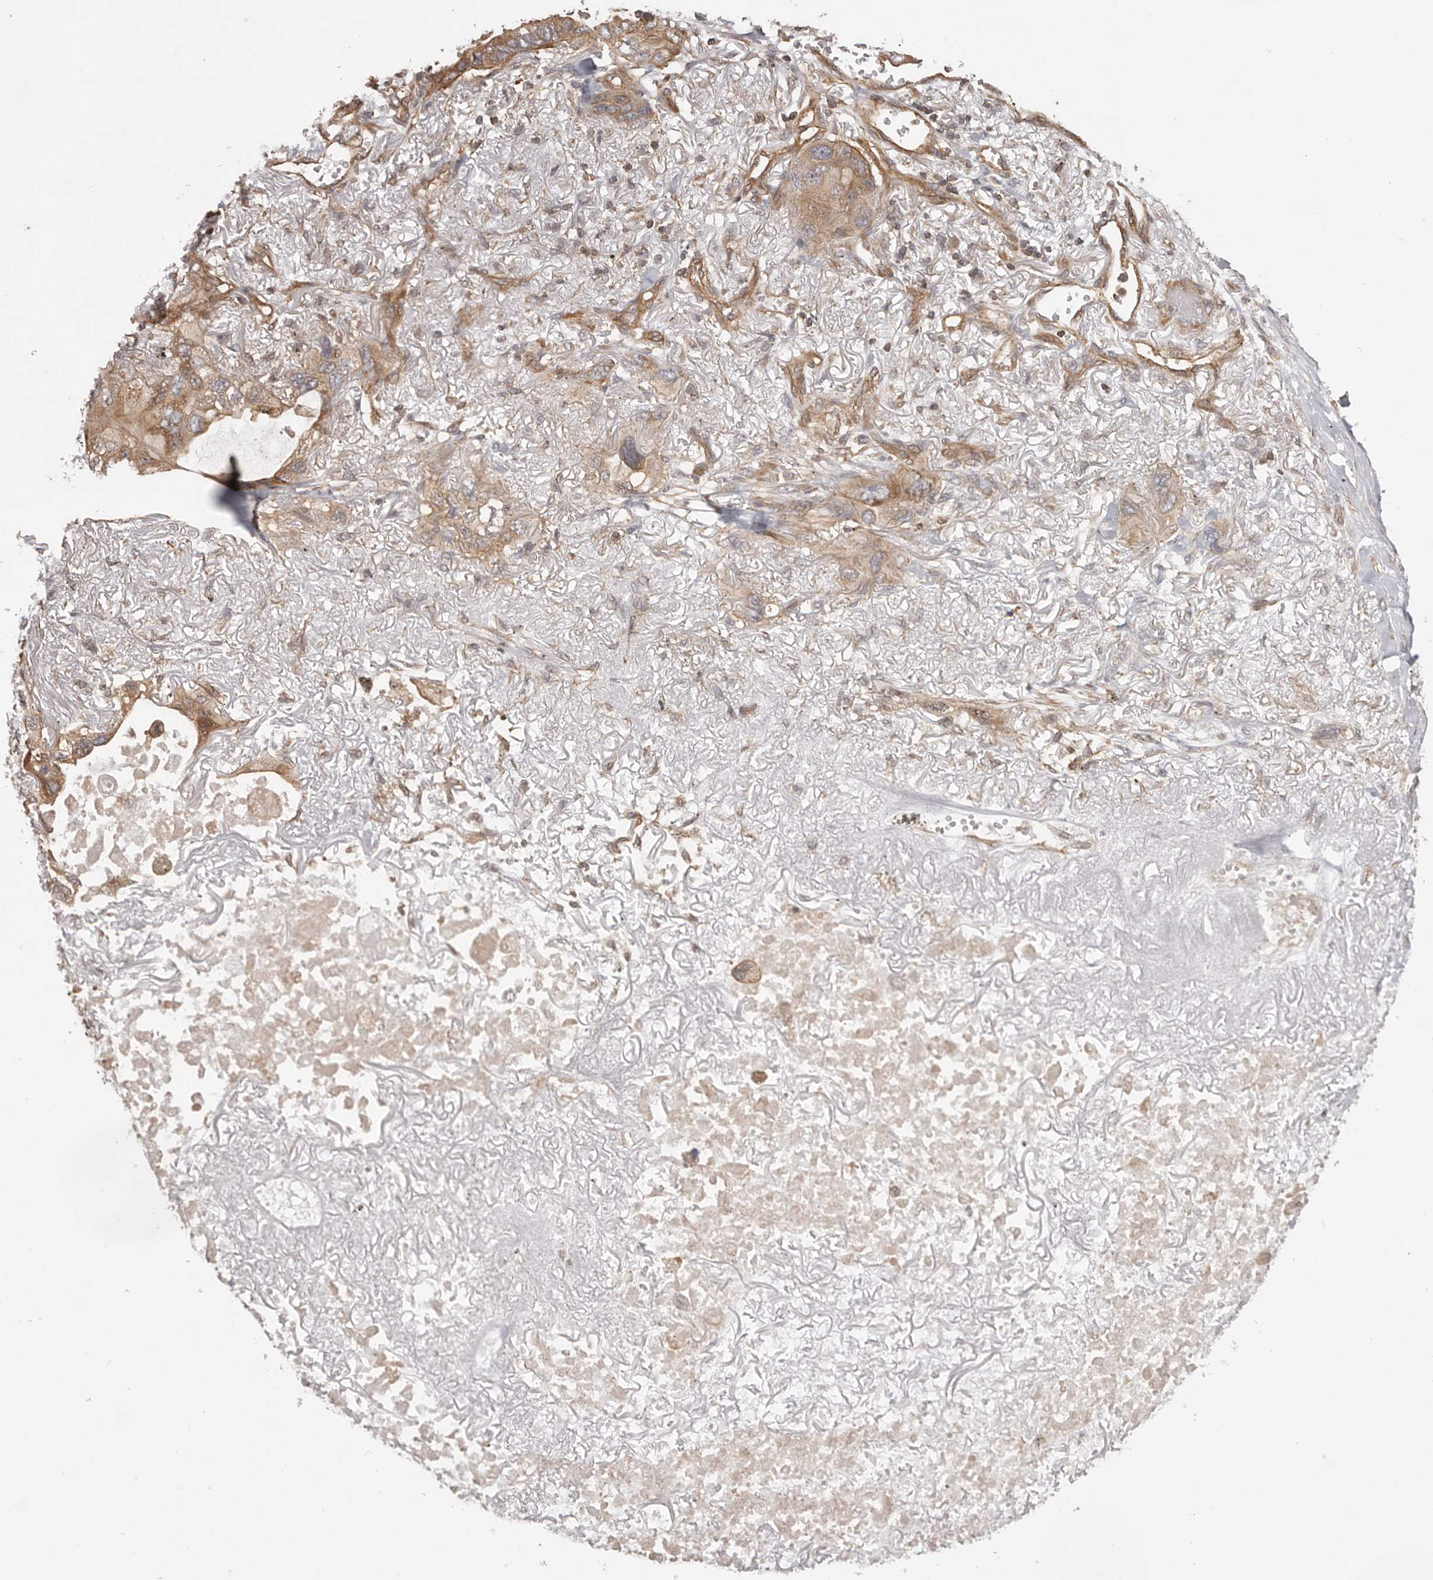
{"staining": {"intensity": "moderate", "quantity": ">75%", "location": "cytoplasmic/membranous"}, "tissue": "lung cancer", "cell_type": "Tumor cells", "image_type": "cancer", "snomed": [{"axis": "morphology", "description": "Squamous cell carcinoma, NOS"}, {"axis": "topography", "description": "Lung"}], "caption": "Immunohistochemical staining of squamous cell carcinoma (lung) shows medium levels of moderate cytoplasmic/membranous staining in about >75% of tumor cells.", "gene": "NFKBIA", "patient": {"sex": "female", "age": 73}}